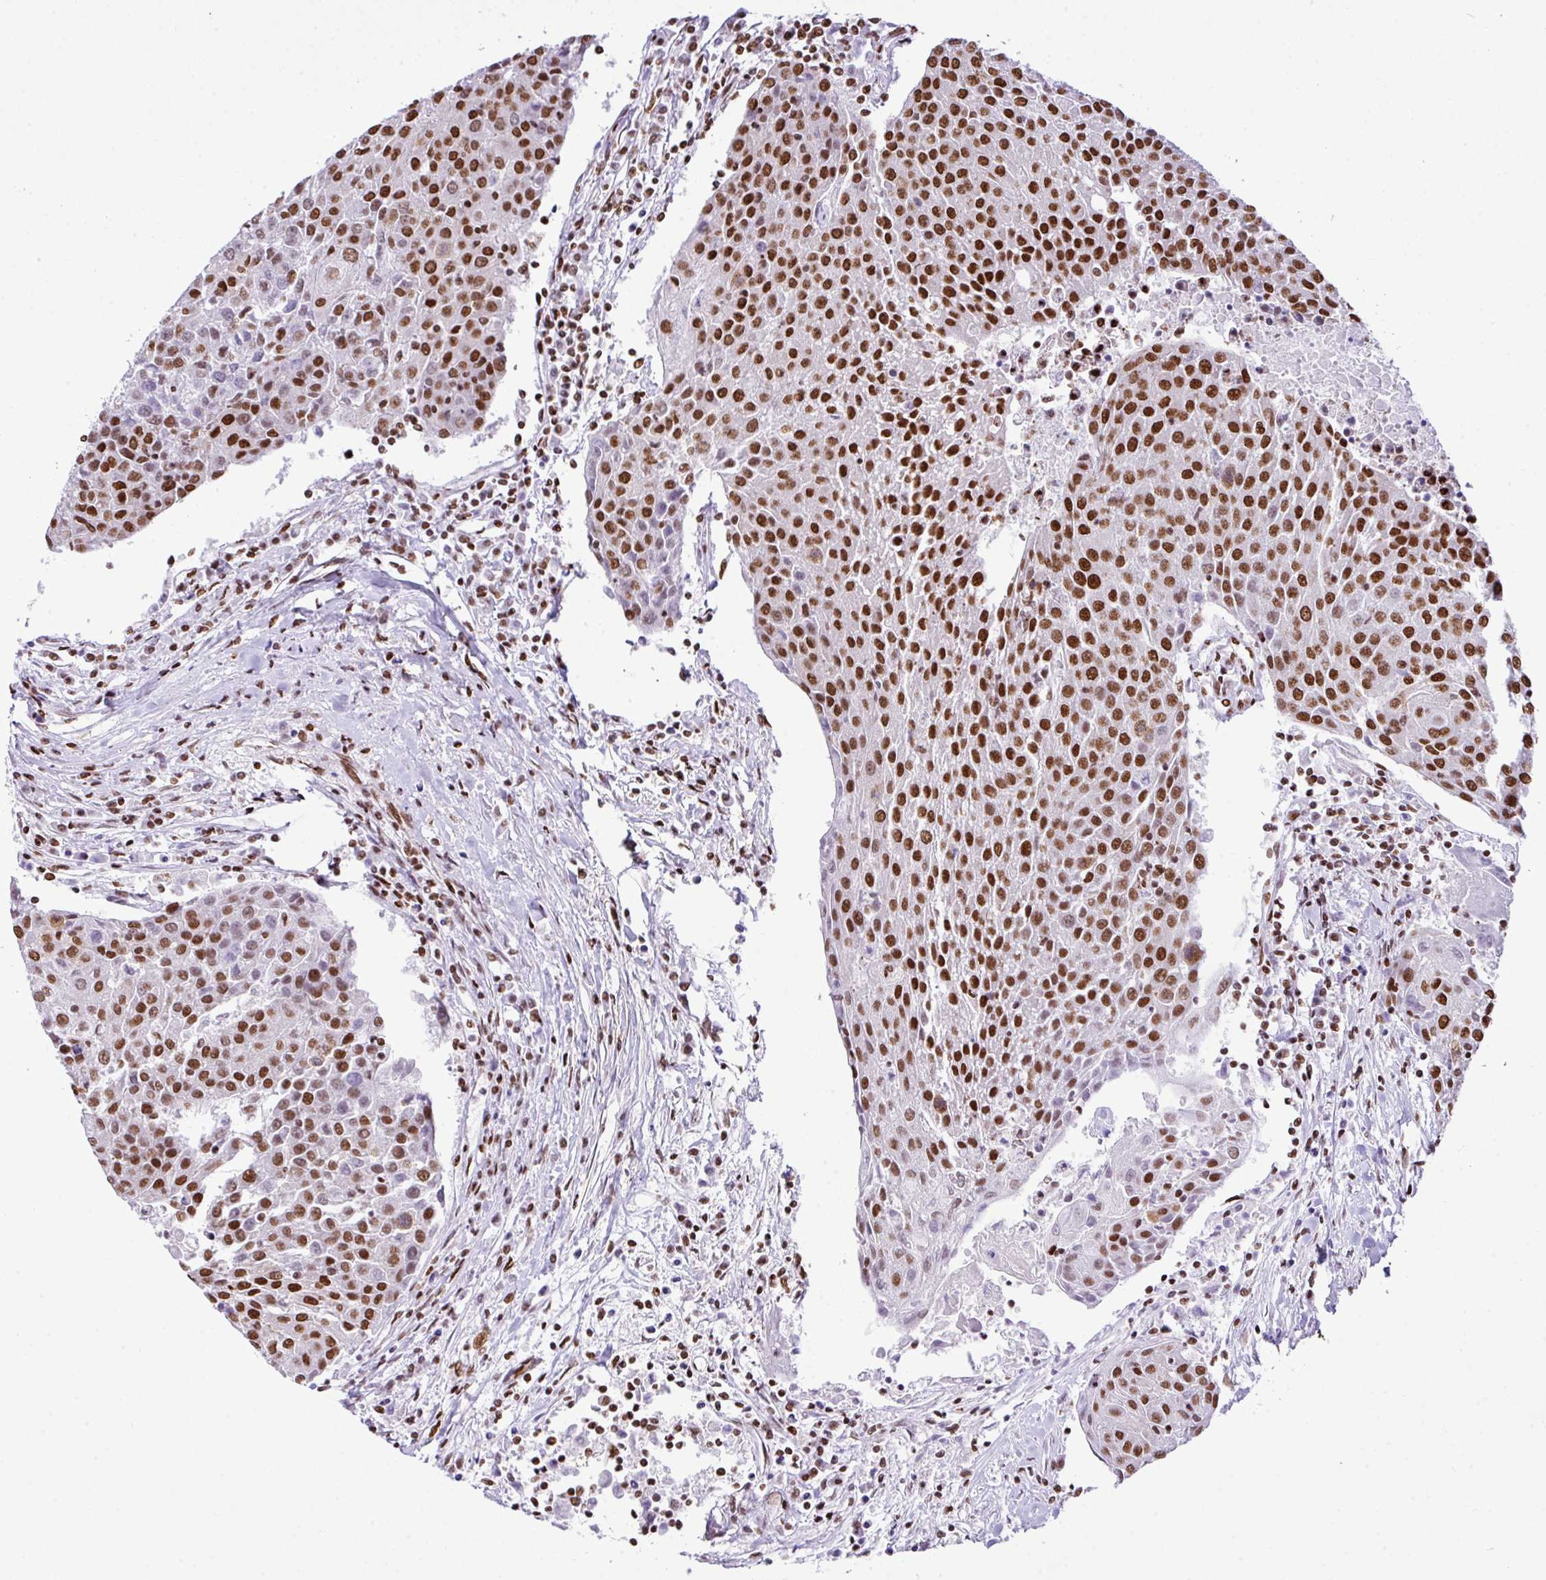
{"staining": {"intensity": "moderate", "quantity": ">75%", "location": "nuclear"}, "tissue": "urothelial cancer", "cell_type": "Tumor cells", "image_type": "cancer", "snomed": [{"axis": "morphology", "description": "Urothelial carcinoma, High grade"}, {"axis": "topography", "description": "Urinary bladder"}], "caption": "Tumor cells display moderate nuclear staining in approximately >75% of cells in urothelial carcinoma (high-grade).", "gene": "RARG", "patient": {"sex": "female", "age": 85}}